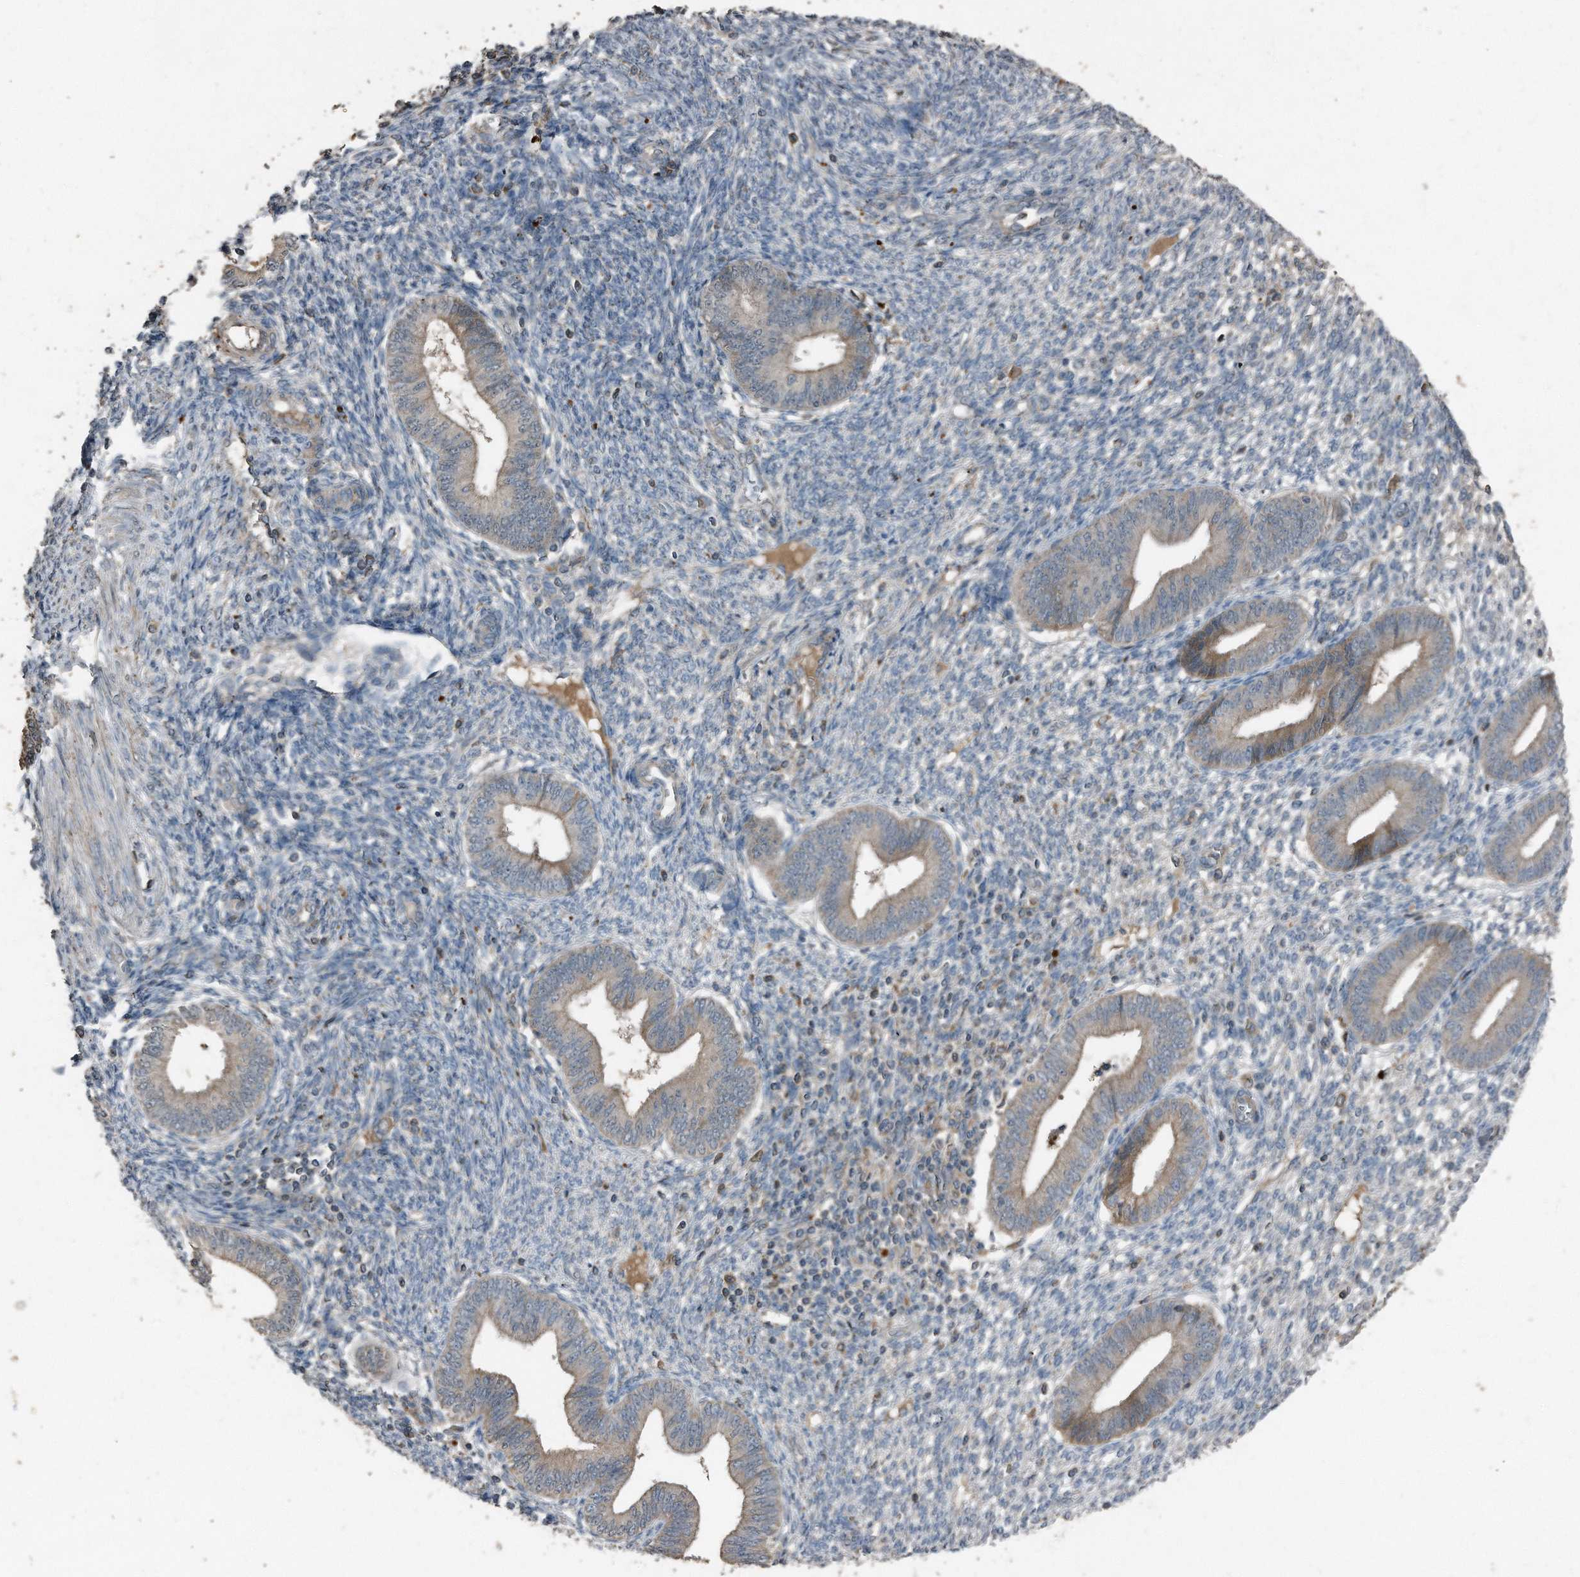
{"staining": {"intensity": "negative", "quantity": "none", "location": "none"}, "tissue": "endometrium", "cell_type": "Cells in endometrial stroma", "image_type": "normal", "snomed": [{"axis": "morphology", "description": "Normal tissue, NOS"}, {"axis": "topography", "description": "Endometrium"}], "caption": "Cells in endometrial stroma are negative for protein expression in unremarkable human endometrium. (Stains: DAB (3,3'-diaminobenzidine) IHC with hematoxylin counter stain, Microscopy: brightfield microscopy at high magnification).", "gene": "C9", "patient": {"sex": "female", "age": 46}}